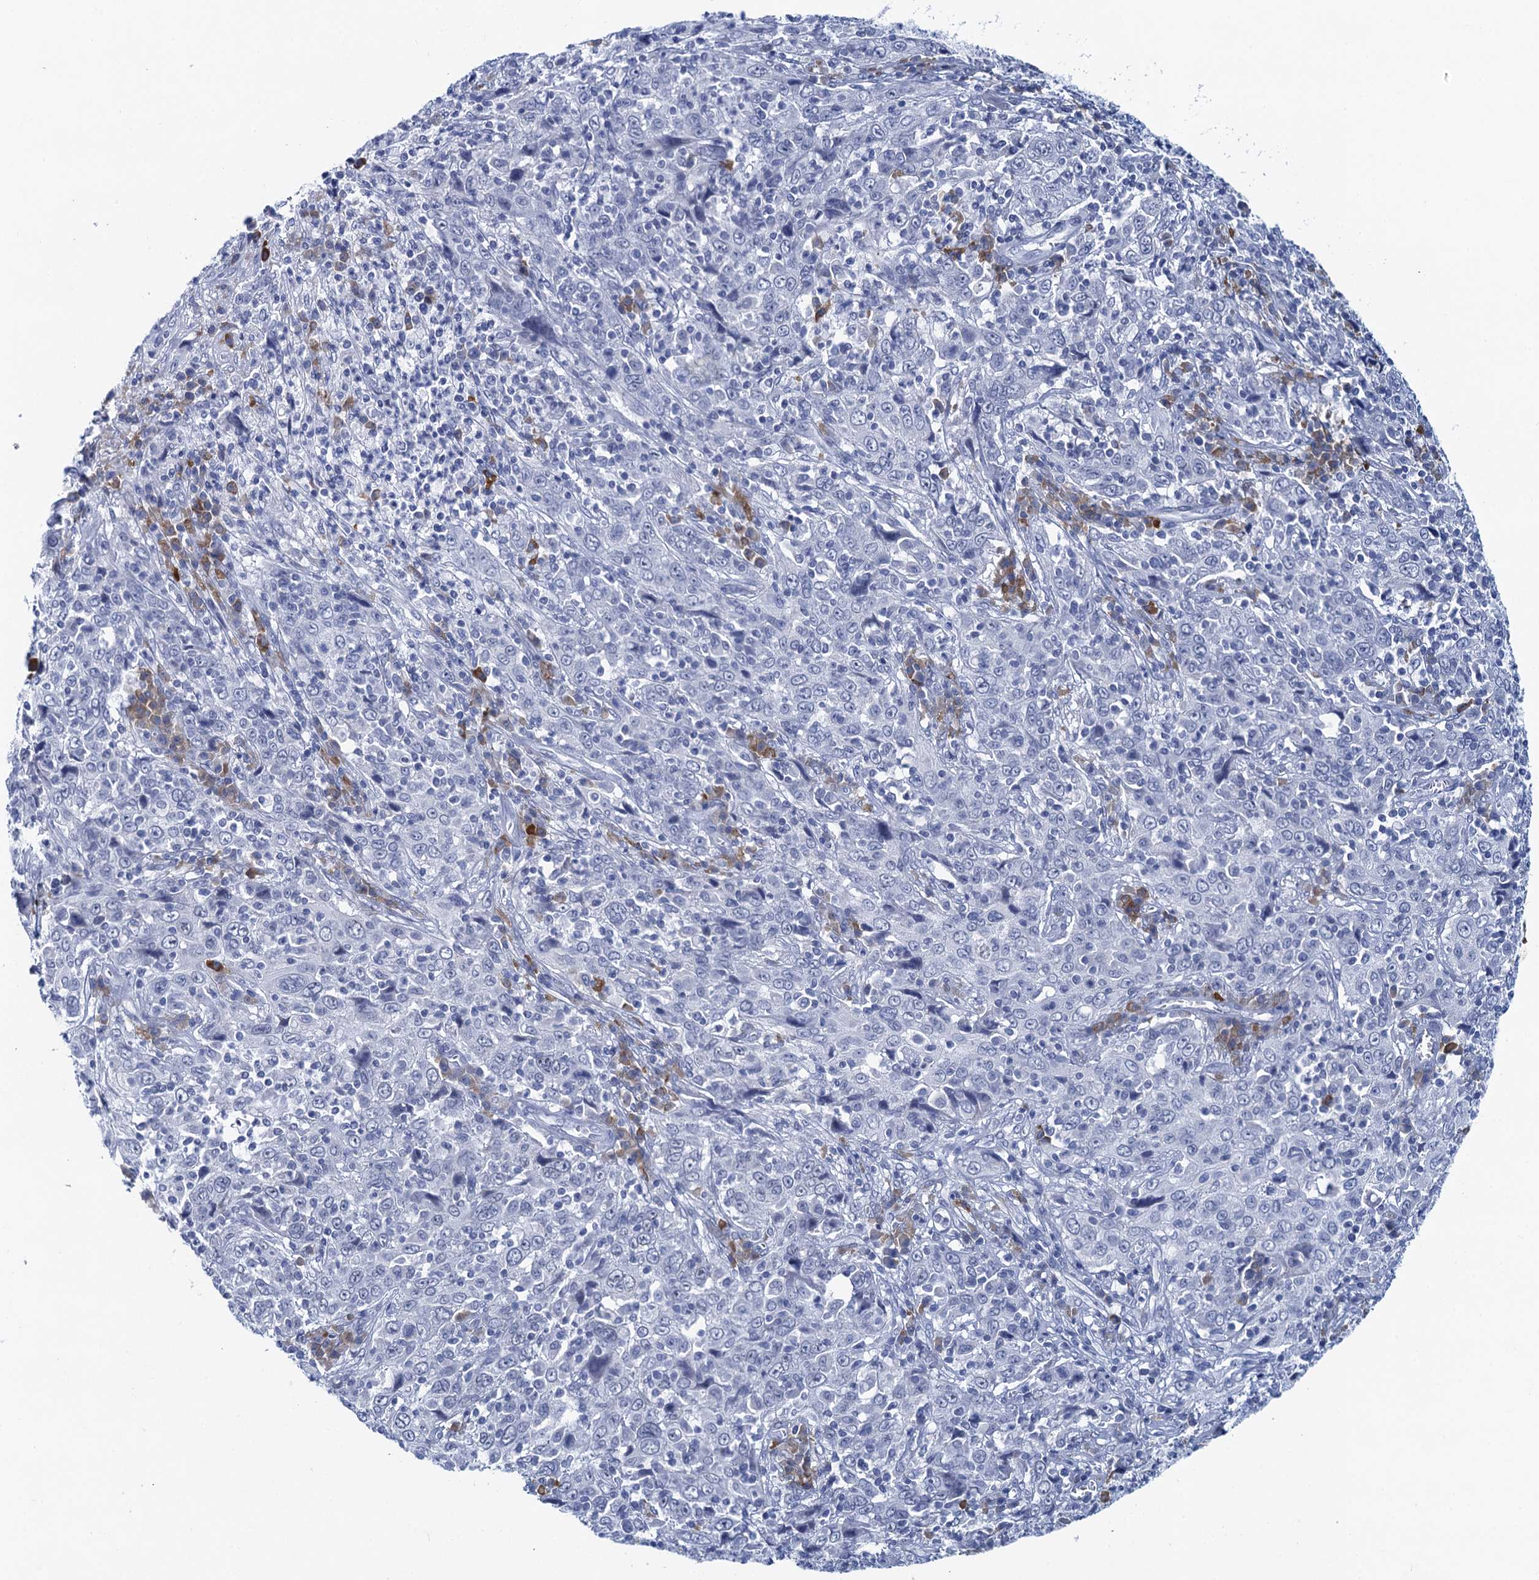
{"staining": {"intensity": "negative", "quantity": "none", "location": "none"}, "tissue": "cervical cancer", "cell_type": "Tumor cells", "image_type": "cancer", "snomed": [{"axis": "morphology", "description": "Squamous cell carcinoma, NOS"}, {"axis": "topography", "description": "Cervix"}], "caption": "This histopathology image is of cervical cancer stained with immunohistochemistry (IHC) to label a protein in brown with the nuclei are counter-stained blue. There is no expression in tumor cells.", "gene": "HAPSTR1", "patient": {"sex": "female", "age": 46}}